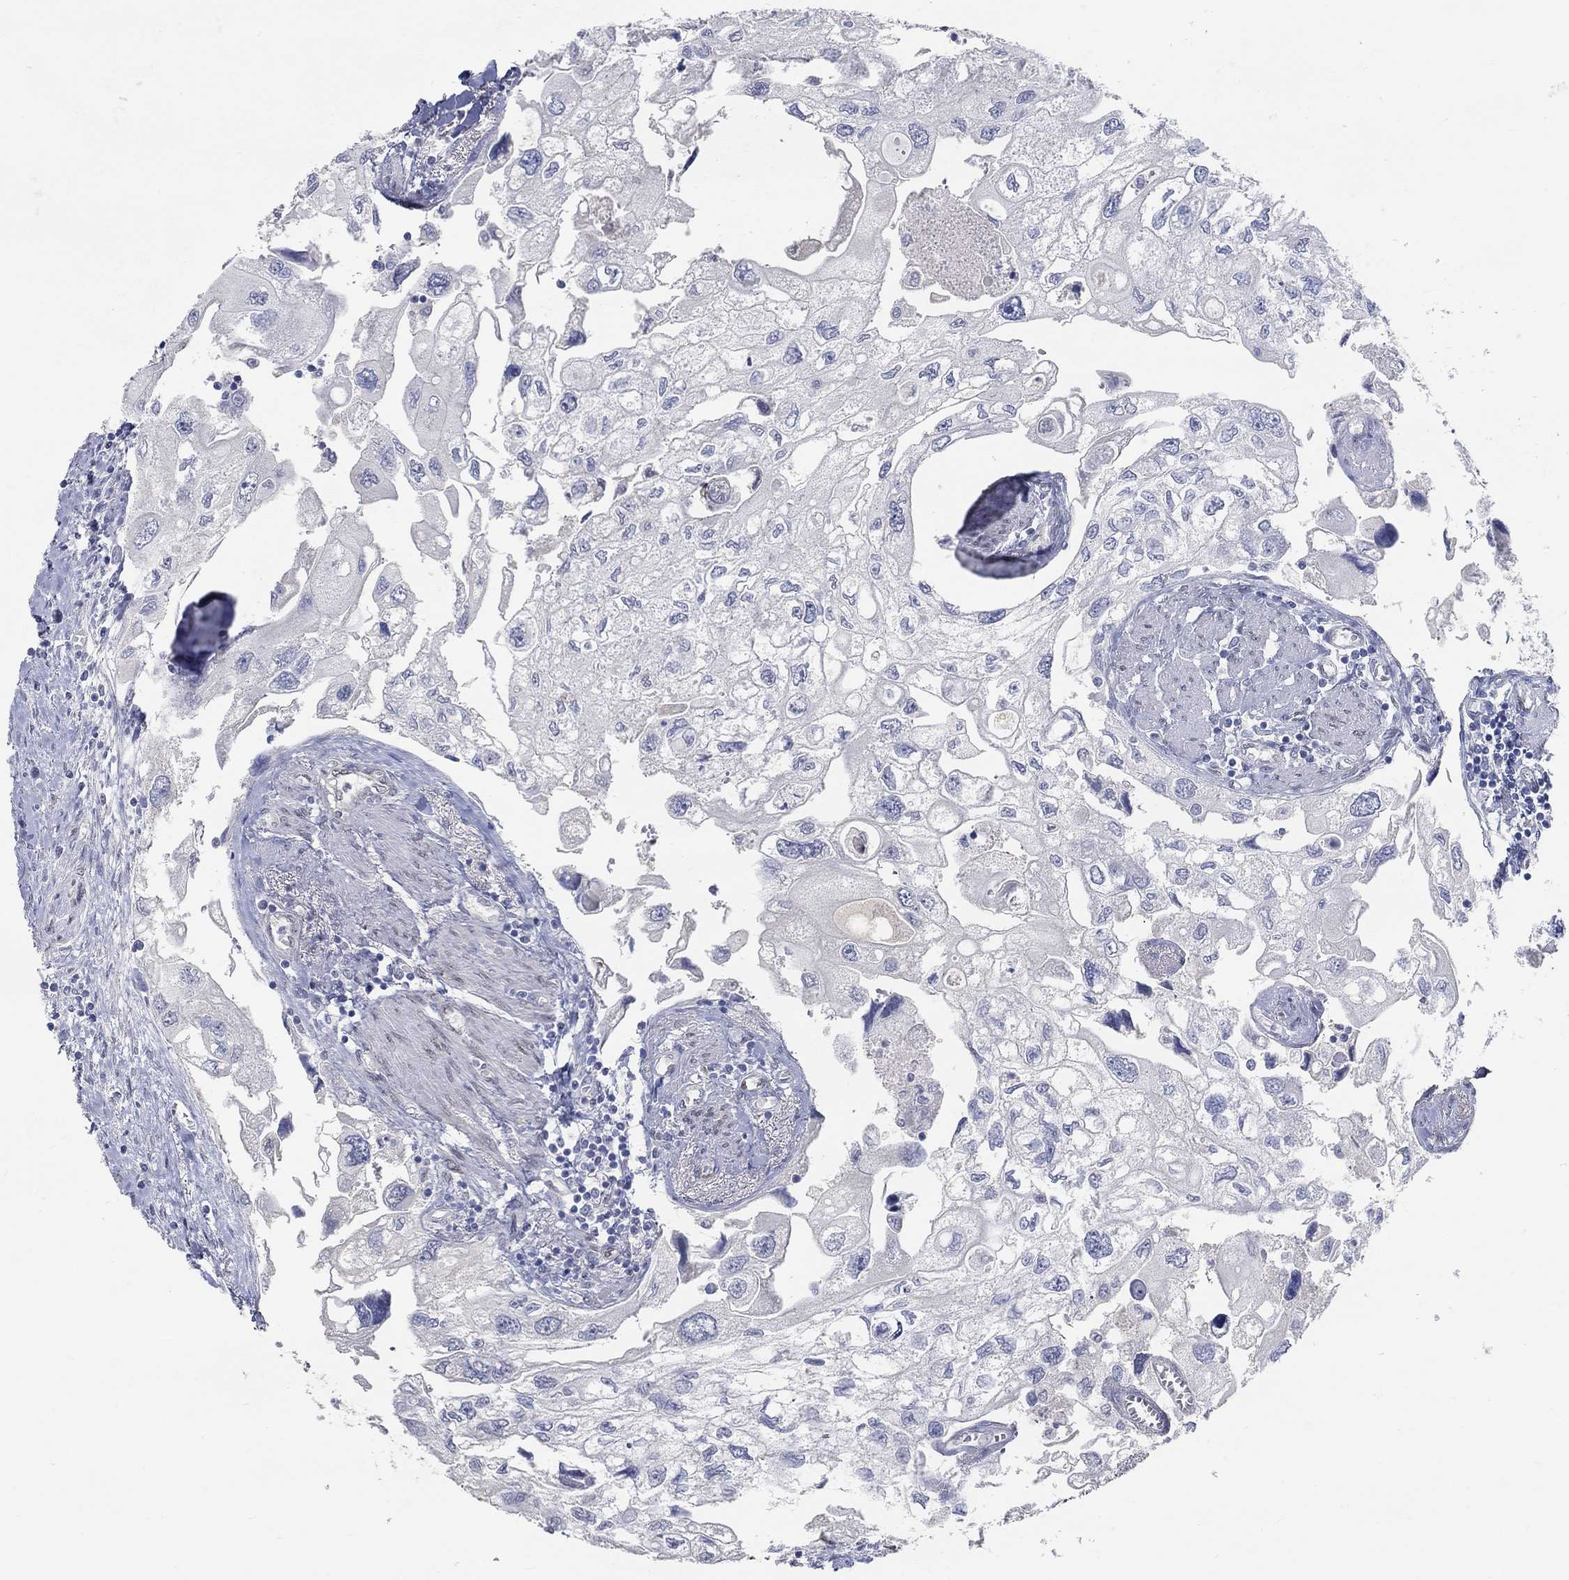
{"staining": {"intensity": "negative", "quantity": "none", "location": "none"}, "tissue": "urothelial cancer", "cell_type": "Tumor cells", "image_type": "cancer", "snomed": [{"axis": "morphology", "description": "Urothelial carcinoma, High grade"}, {"axis": "topography", "description": "Urinary bladder"}], "caption": "IHC histopathology image of neoplastic tissue: human urothelial cancer stained with DAB (3,3'-diaminobenzidine) shows no significant protein positivity in tumor cells.", "gene": "FGF2", "patient": {"sex": "male", "age": 59}}